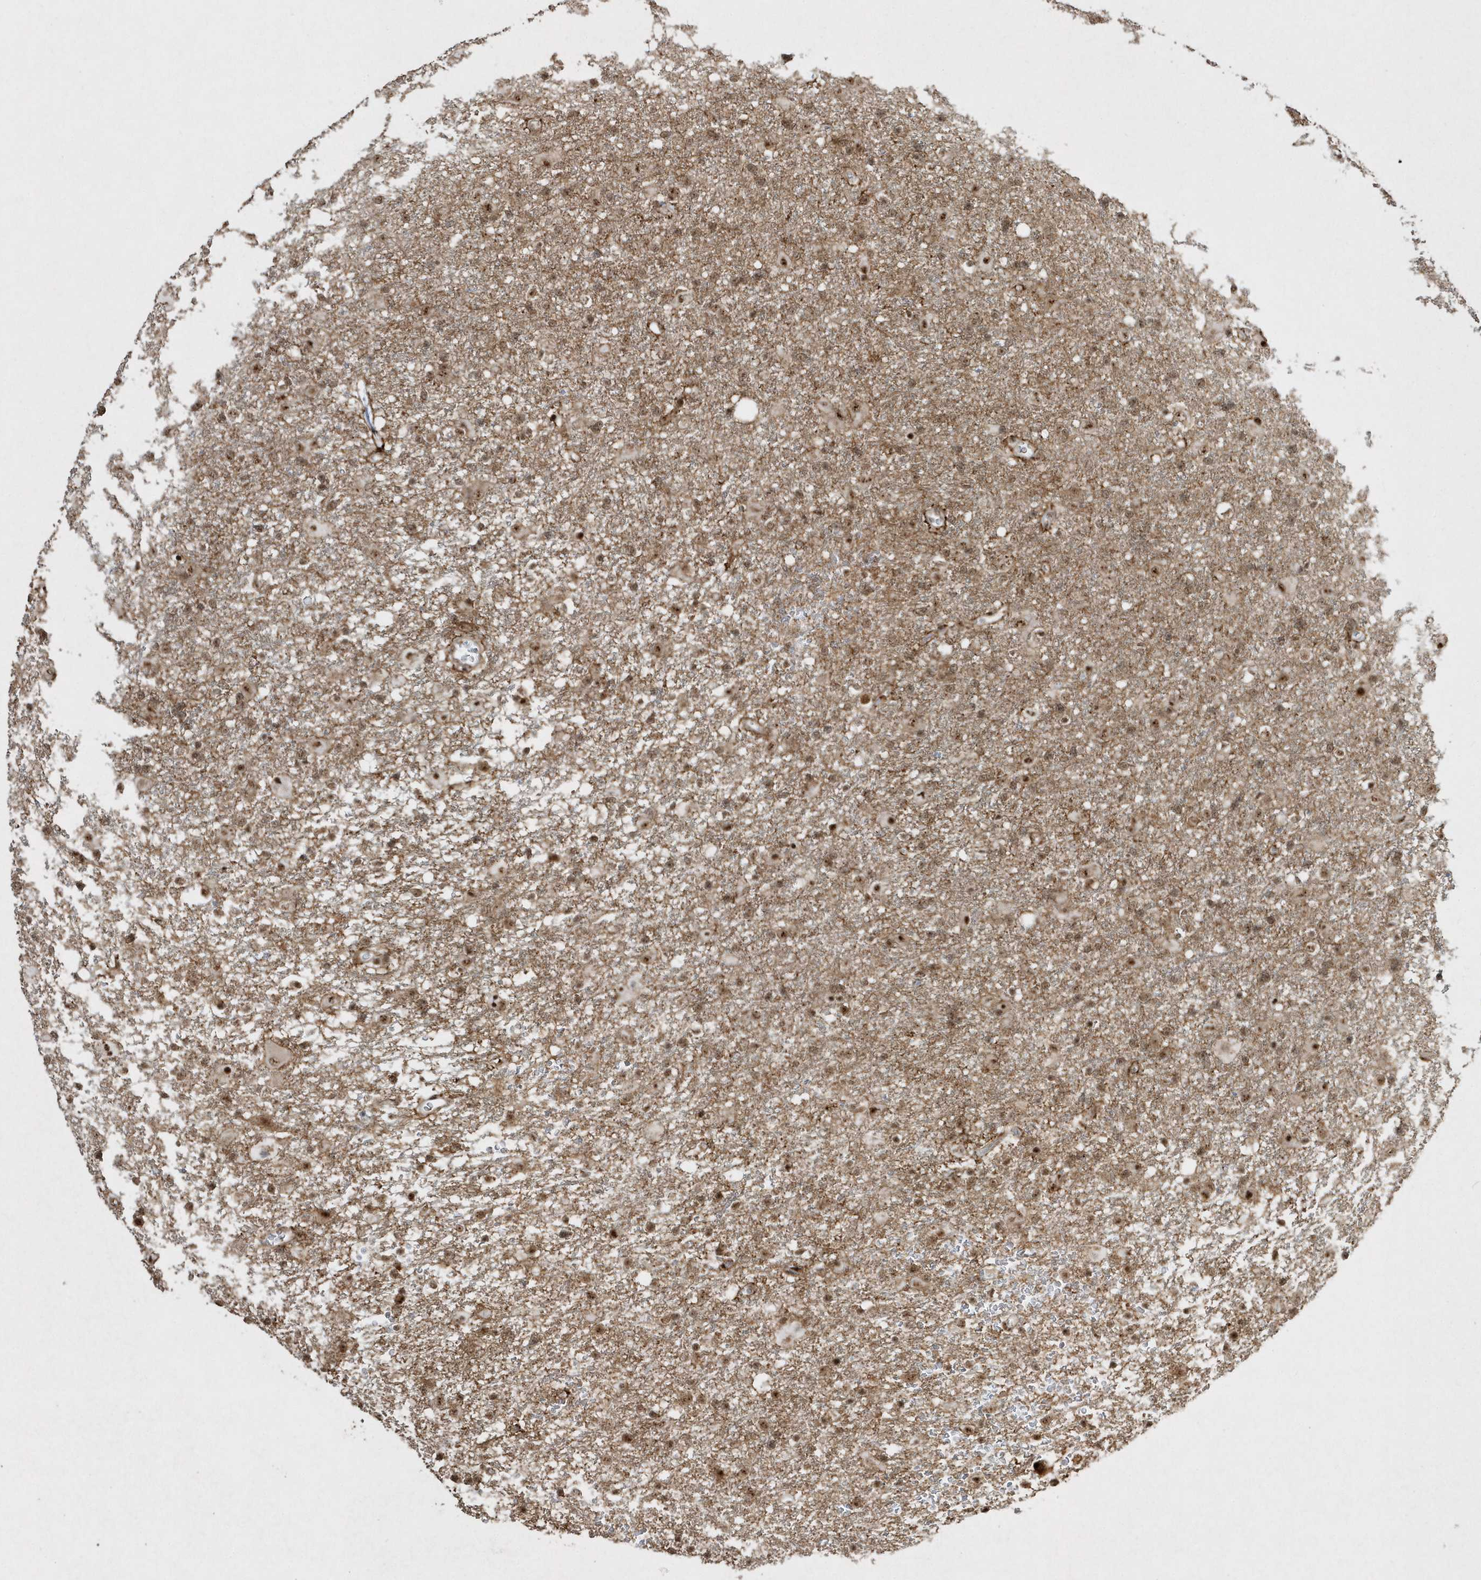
{"staining": {"intensity": "moderate", "quantity": ">75%", "location": "nuclear"}, "tissue": "glioma", "cell_type": "Tumor cells", "image_type": "cancer", "snomed": [{"axis": "morphology", "description": "Glioma, malignant, Low grade"}, {"axis": "topography", "description": "Brain"}], "caption": "Tumor cells demonstrate moderate nuclear positivity in about >75% of cells in glioma.", "gene": "POLR3B", "patient": {"sex": "male", "age": 65}}